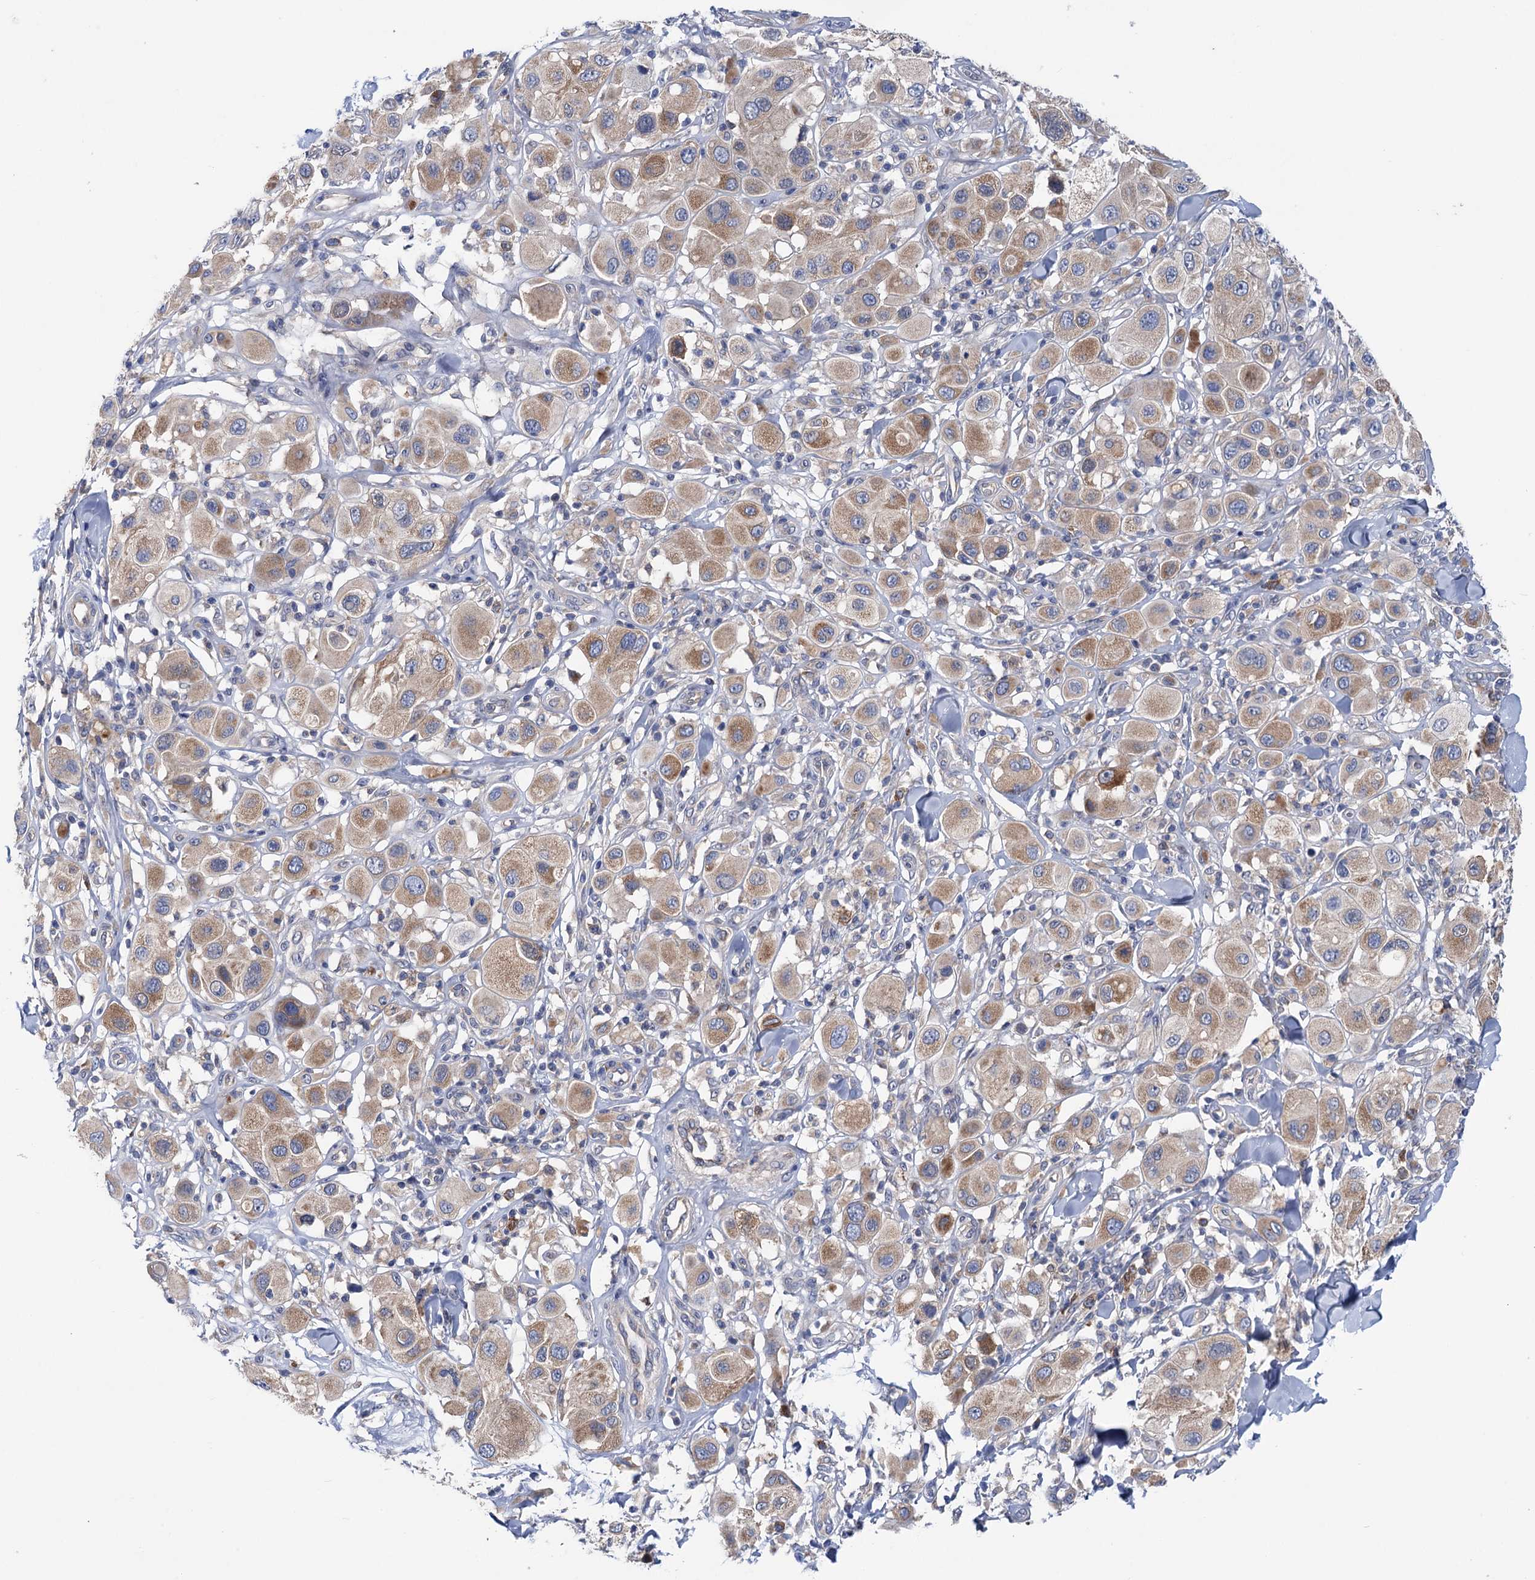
{"staining": {"intensity": "moderate", "quantity": ">75%", "location": "cytoplasmic/membranous"}, "tissue": "melanoma", "cell_type": "Tumor cells", "image_type": "cancer", "snomed": [{"axis": "morphology", "description": "Malignant melanoma, Metastatic site"}, {"axis": "topography", "description": "Skin"}], "caption": "This is a photomicrograph of immunohistochemistry (IHC) staining of malignant melanoma (metastatic site), which shows moderate positivity in the cytoplasmic/membranous of tumor cells.", "gene": "ZNRD2", "patient": {"sex": "male", "age": 41}}